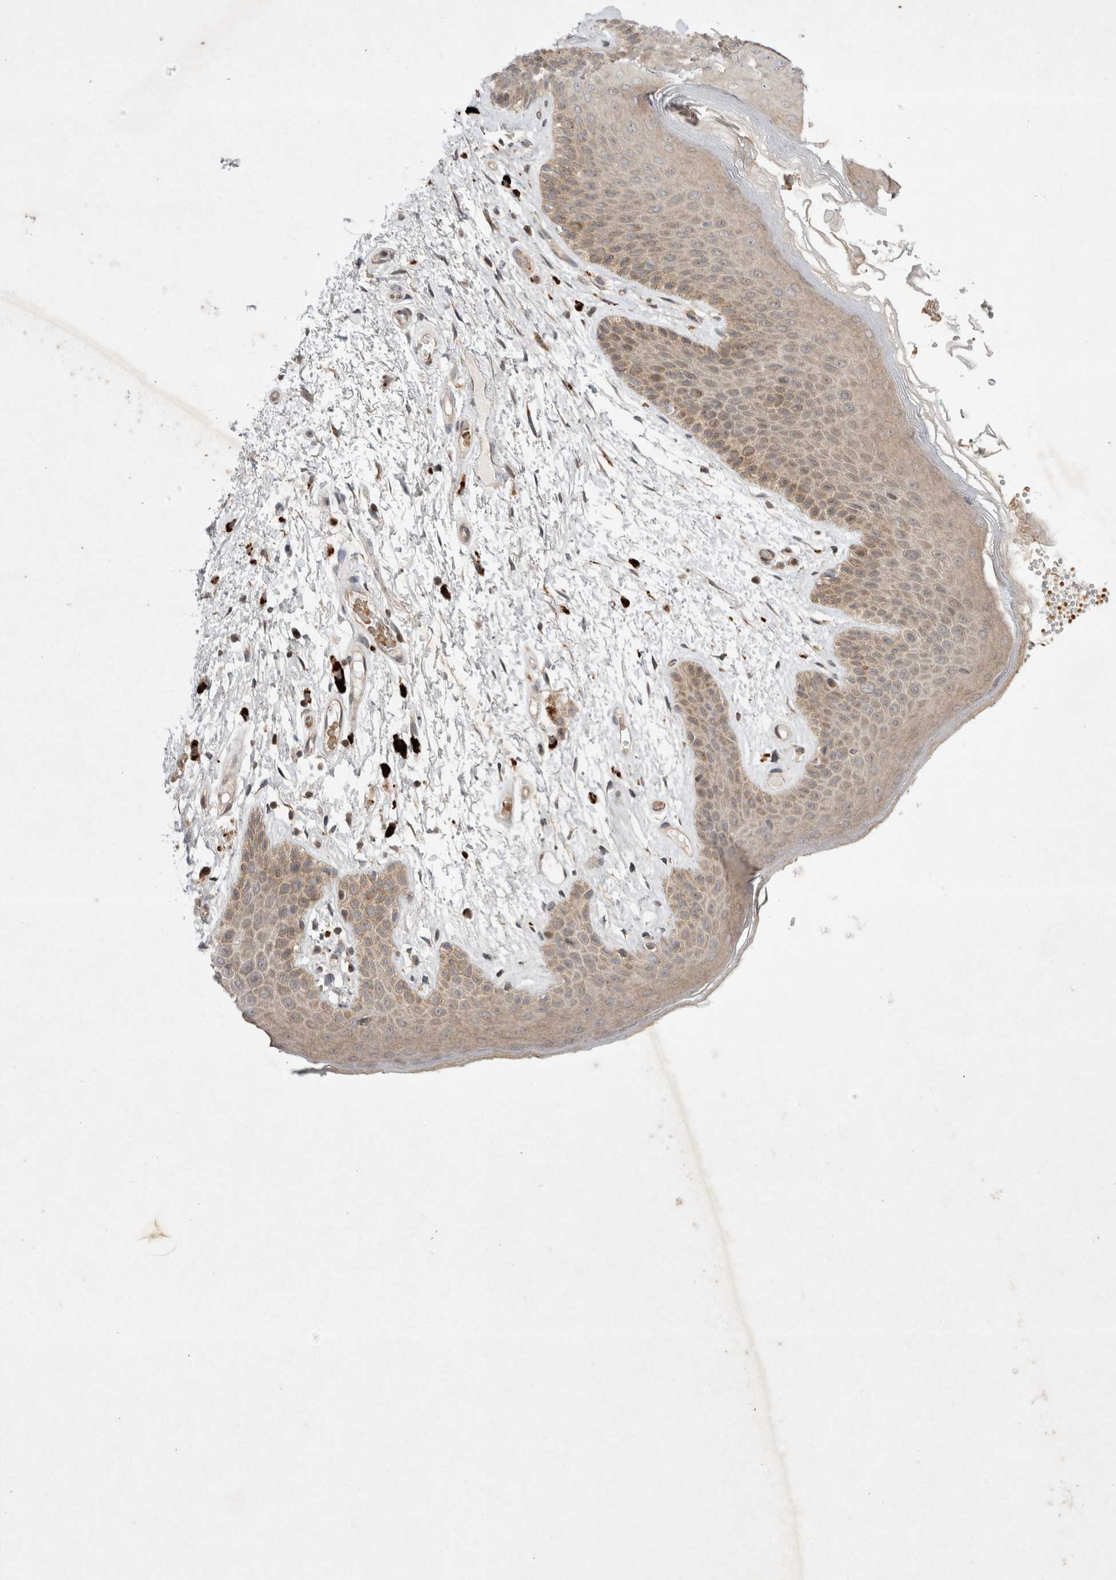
{"staining": {"intensity": "moderate", "quantity": ">75%", "location": "cytoplasmic/membranous"}, "tissue": "skin", "cell_type": "Epidermal cells", "image_type": "normal", "snomed": [{"axis": "morphology", "description": "Normal tissue, NOS"}, {"axis": "topography", "description": "Anal"}], "caption": "Immunohistochemistry (IHC) photomicrograph of unremarkable human skin stained for a protein (brown), which reveals medium levels of moderate cytoplasmic/membranous positivity in approximately >75% of epidermal cells.", "gene": "EIF2AK1", "patient": {"sex": "male", "age": 74}}